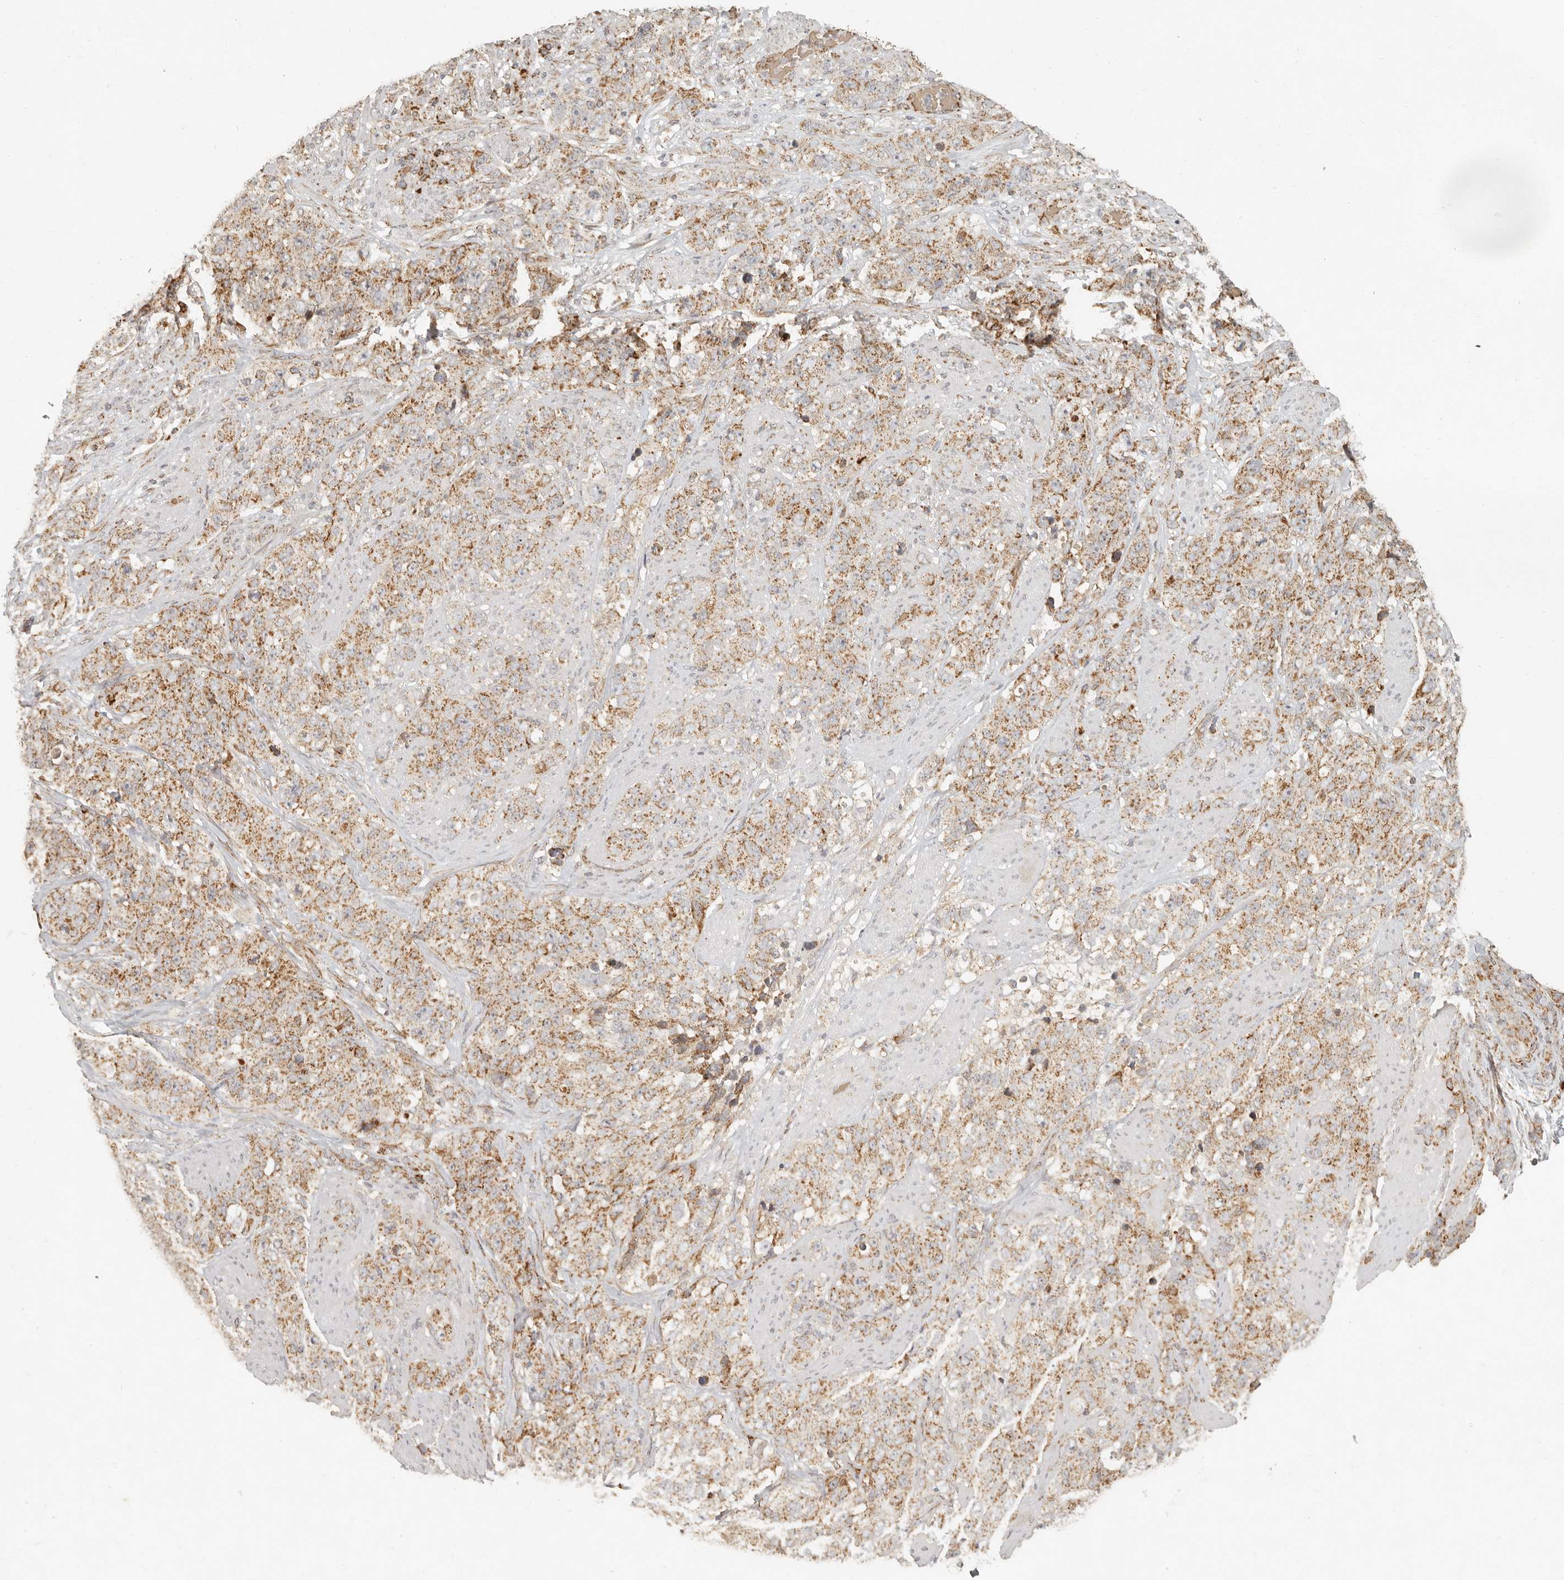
{"staining": {"intensity": "moderate", "quantity": ">75%", "location": "cytoplasmic/membranous"}, "tissue": "stomach cancer", "cell_type": "Tumor cells", "image_type": "cancer", "snomed": [{"axis": "morphology", "description": "Adenocarcinoma, NOS"}, {"axis": "topography", "description": "Stomach"}], "caption": "Tumor cells show medium levels of moderate cytoplasmic/membranous expression in about >75% of cells in human adenocarcinoma (stomach).", "gene": "MRPL55", "patient": {"sex": "male", "age": 48}}